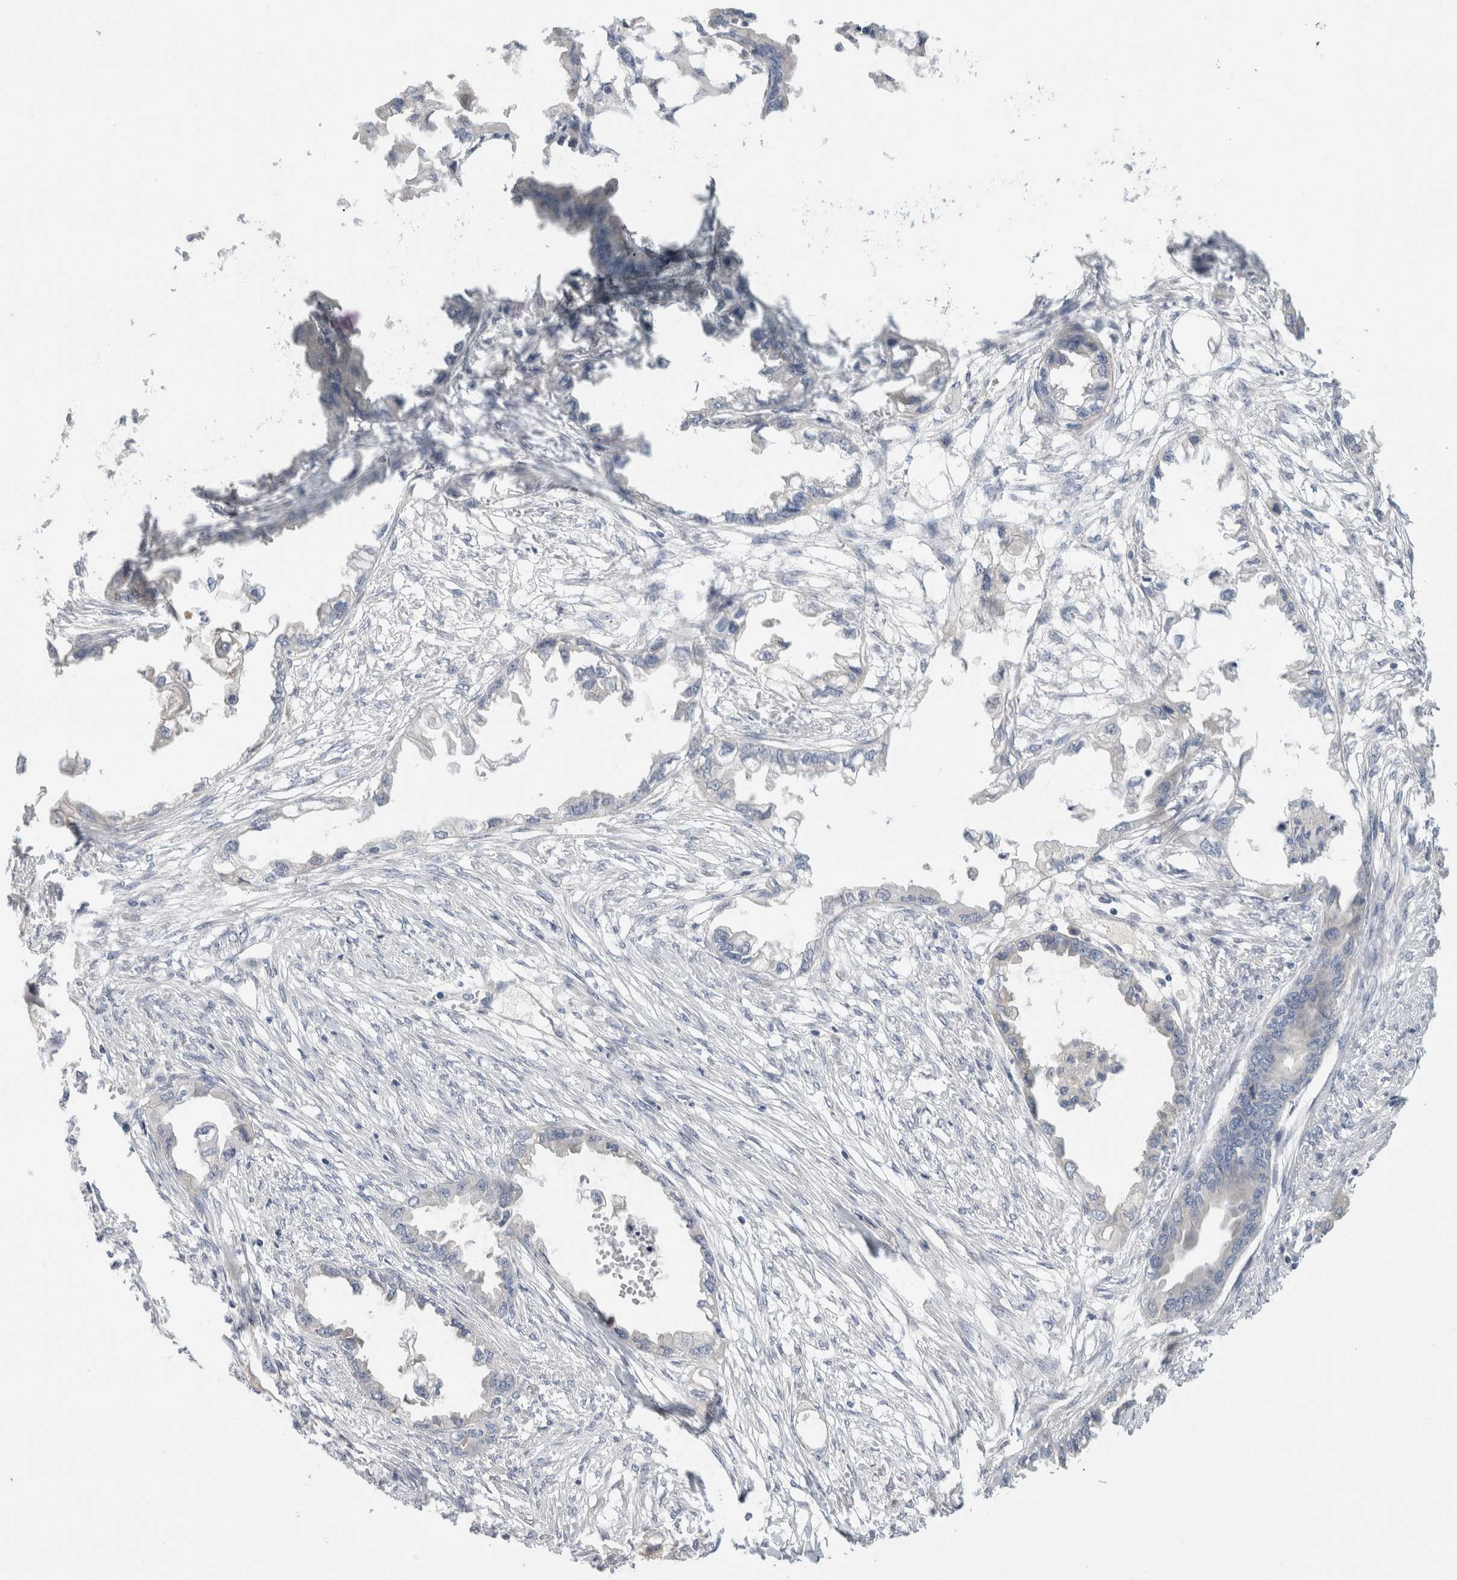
{"staining": {"intensity": "negative", "quantity": "none", "location": "none"}, "tissue": "endometrial cancer", "cell_type": "Tumor cells", "image_type": "cancer", "snomed": [{"axis": "morphology", "description": "Adenocarcinoma, NOS"}, {"axis": "morphology", "description": "Adenocarcinoma, metastatic, NOS"}, {"axis": "topography", "description": "Adipose tissue"}, {"axis": "topography", "description": "Endometrium"}], "caption": "DAB immunohistochemical staining of human endometrial cancer exhibits no significant expression in tumor cells.", "gene": "SCGB1A1", "patient": {"sex": "female", "age": 67}}